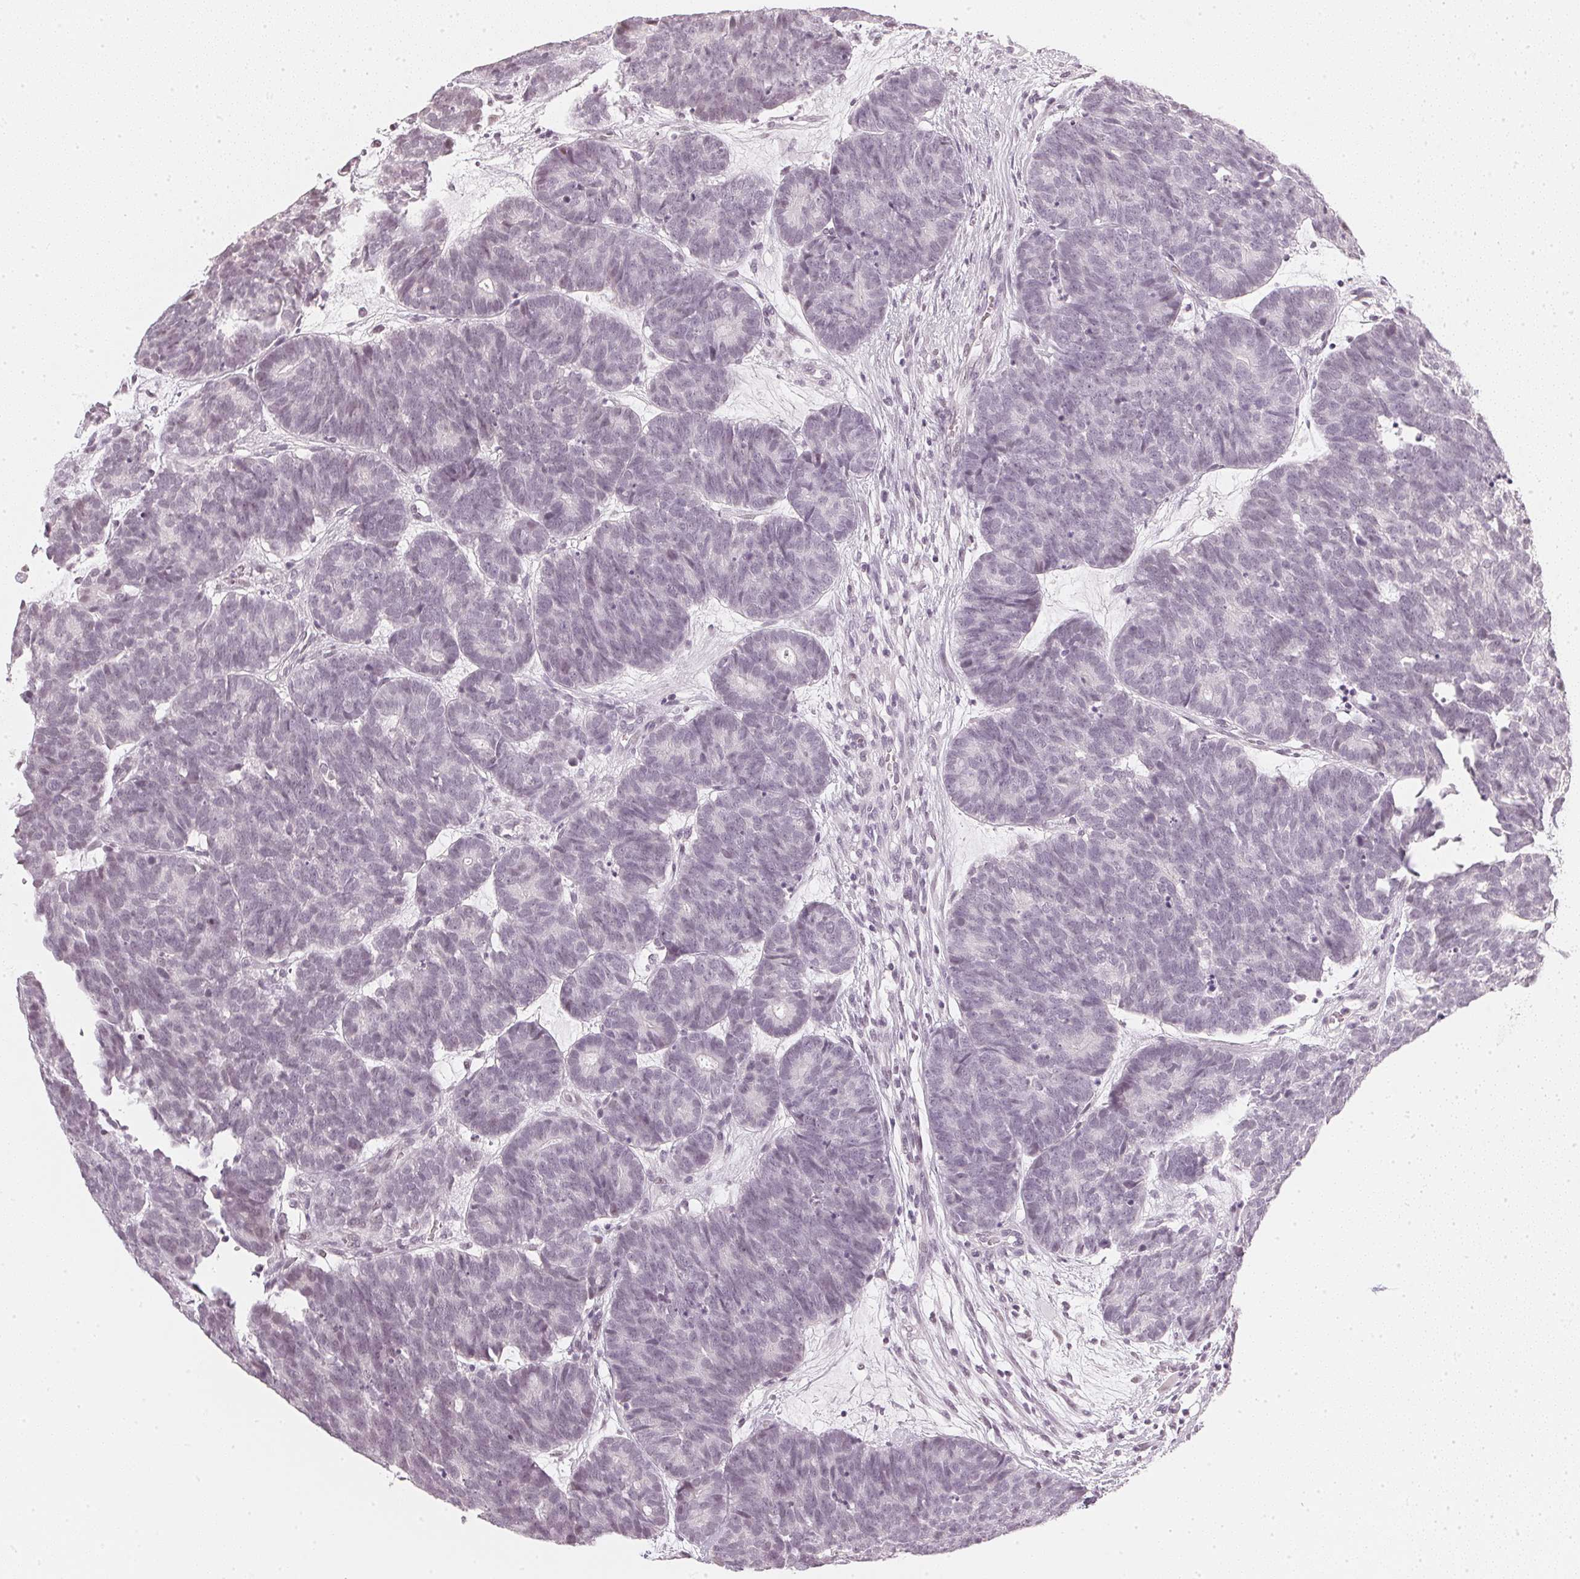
{"staining": {"intensity": "negative", "quantity": "none", "location": "none"}, "tissue": "head and neck cancer", "cell_type": "Tumor cells", "image_type": "cancer", "snomed": [{"axis": "morphology", "description": "Adenocarcinoma, NOS"}, {"axis": "topography", "description": "Head-Neck"}], "caption": "Head and neck cancer (adenocarcinoma) was stained to show a protein in brown. There is no significant expression in tumor cells. (Stains: DAB immunohistochemistry (IHC) with hematoxylin counter stain, Microscopy: brightfield microscopy at high magnification).", "gene": "DNAJC6", "patient": {"sex": "female", "age": 81}}